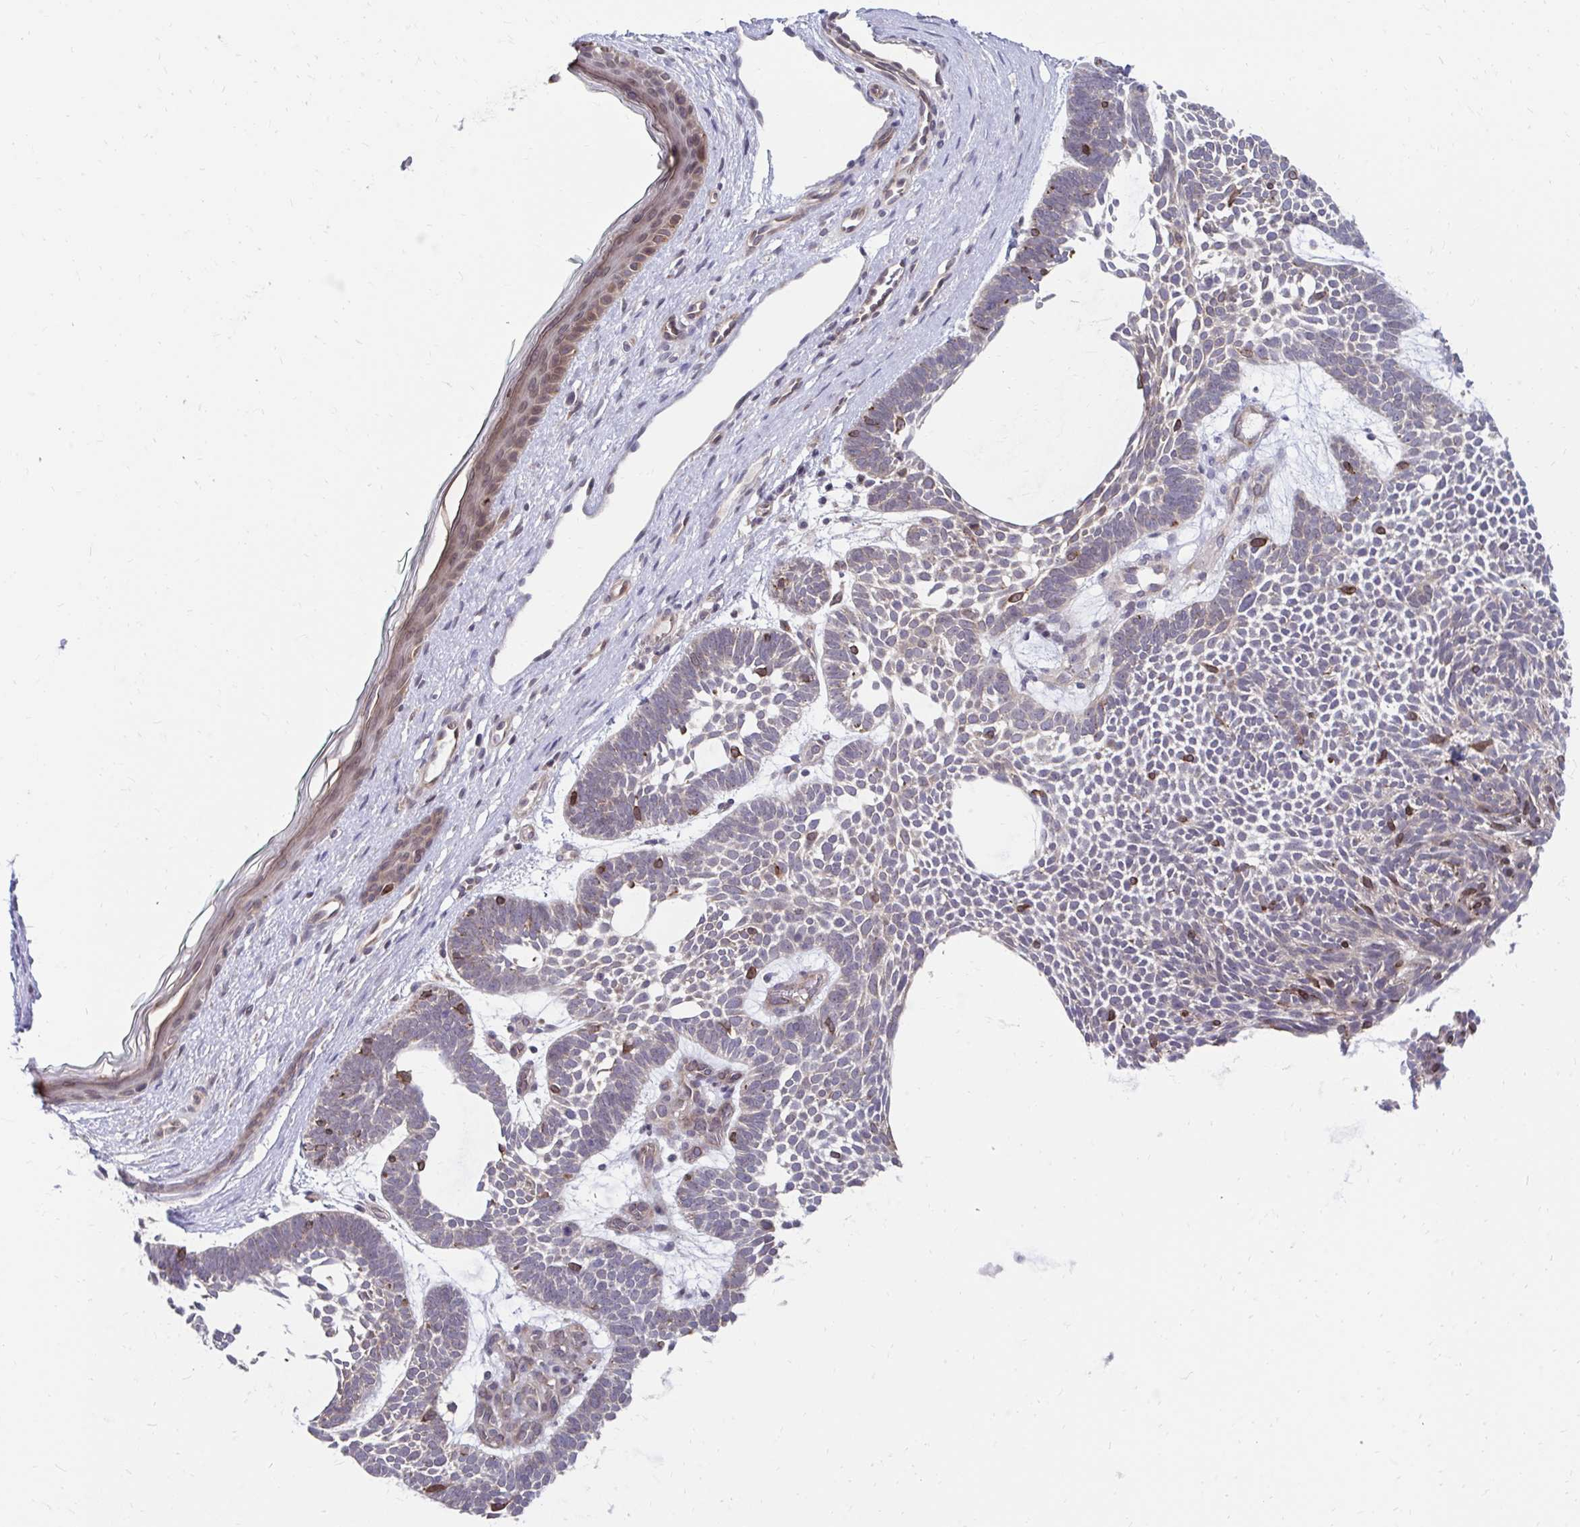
{"staining": {"intensity": "negative", "quantity": "none", "location": "none"}, "tissue": "skin cancer", "cell_type": "Tumor cells", "image_type": "cancer", "snomed": [{"axis": "morphology", "description": "Basal cell carcinoma"}, {"axis": "topography", "description": "Skin"}, {"axis": "topography", "description": "Skin of face"}], "caption": "Immunohistochemistry (IHC) image of human skin cancer (basal cell carcinoma) stained for a protein (brown), which reveals no expression in tumor cells.", "gene": "ITPR2", "patient": {"sex": "male", "age": 83}}